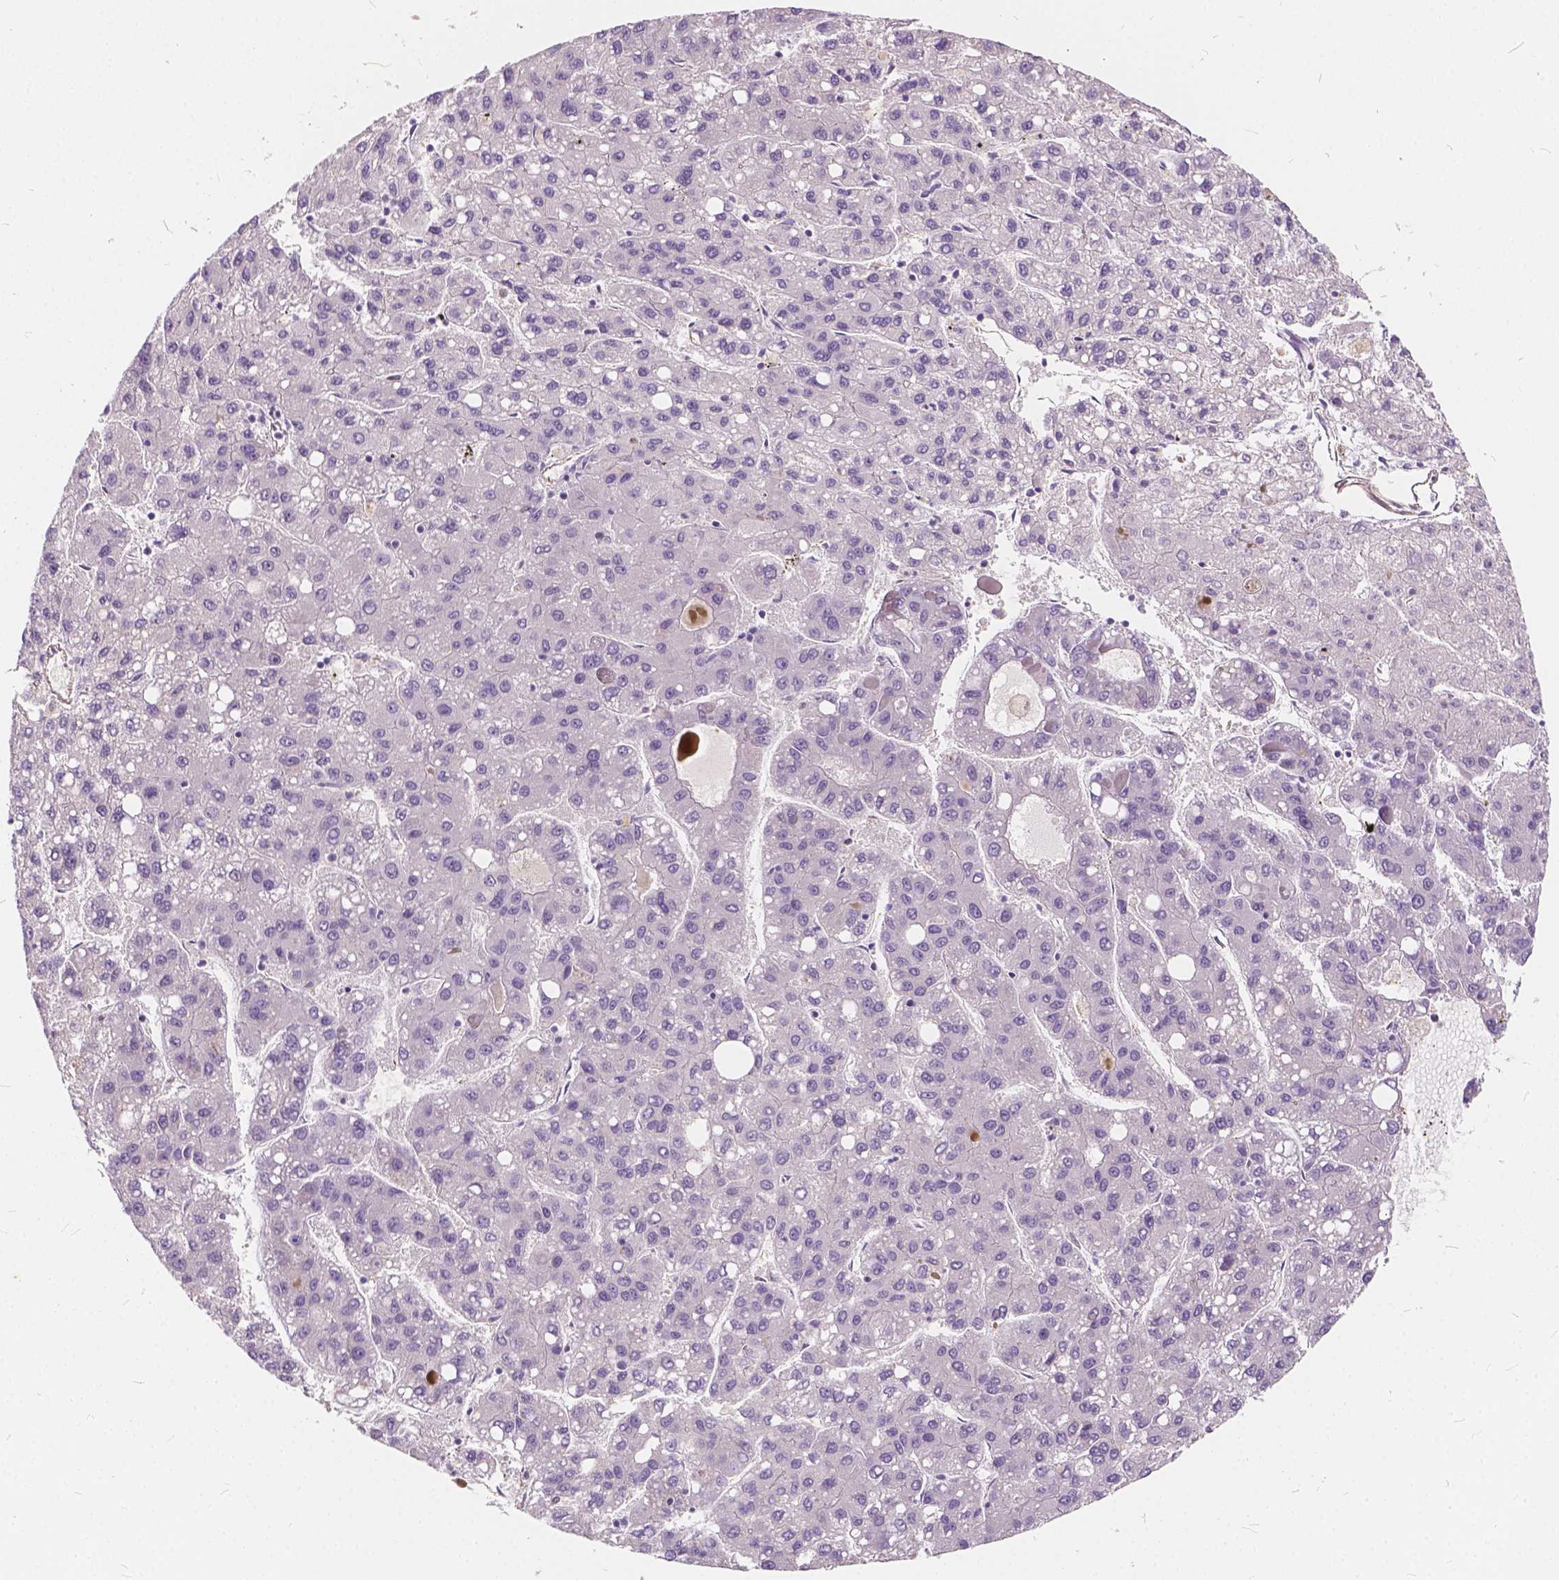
{"staining": {"intensity": "negative", "quantity": "none", "location": "none"}, "tissue": "liver cancer", "cell_type": "Tumor cells", "image_type": "cancer", "snomed": [{"axis": "morphology", "description": "Carcinoma, Hepatocellular, NOS"}, {"axis": "topography", "description": "Liver"}], "caption": "Hepatocellular carcinoma (liver) was stained to show a protein in brown. There is no significant staining in tumor cells.", "gene": "KIAA0513", "patient": {"sex": "female", "age": 82}}